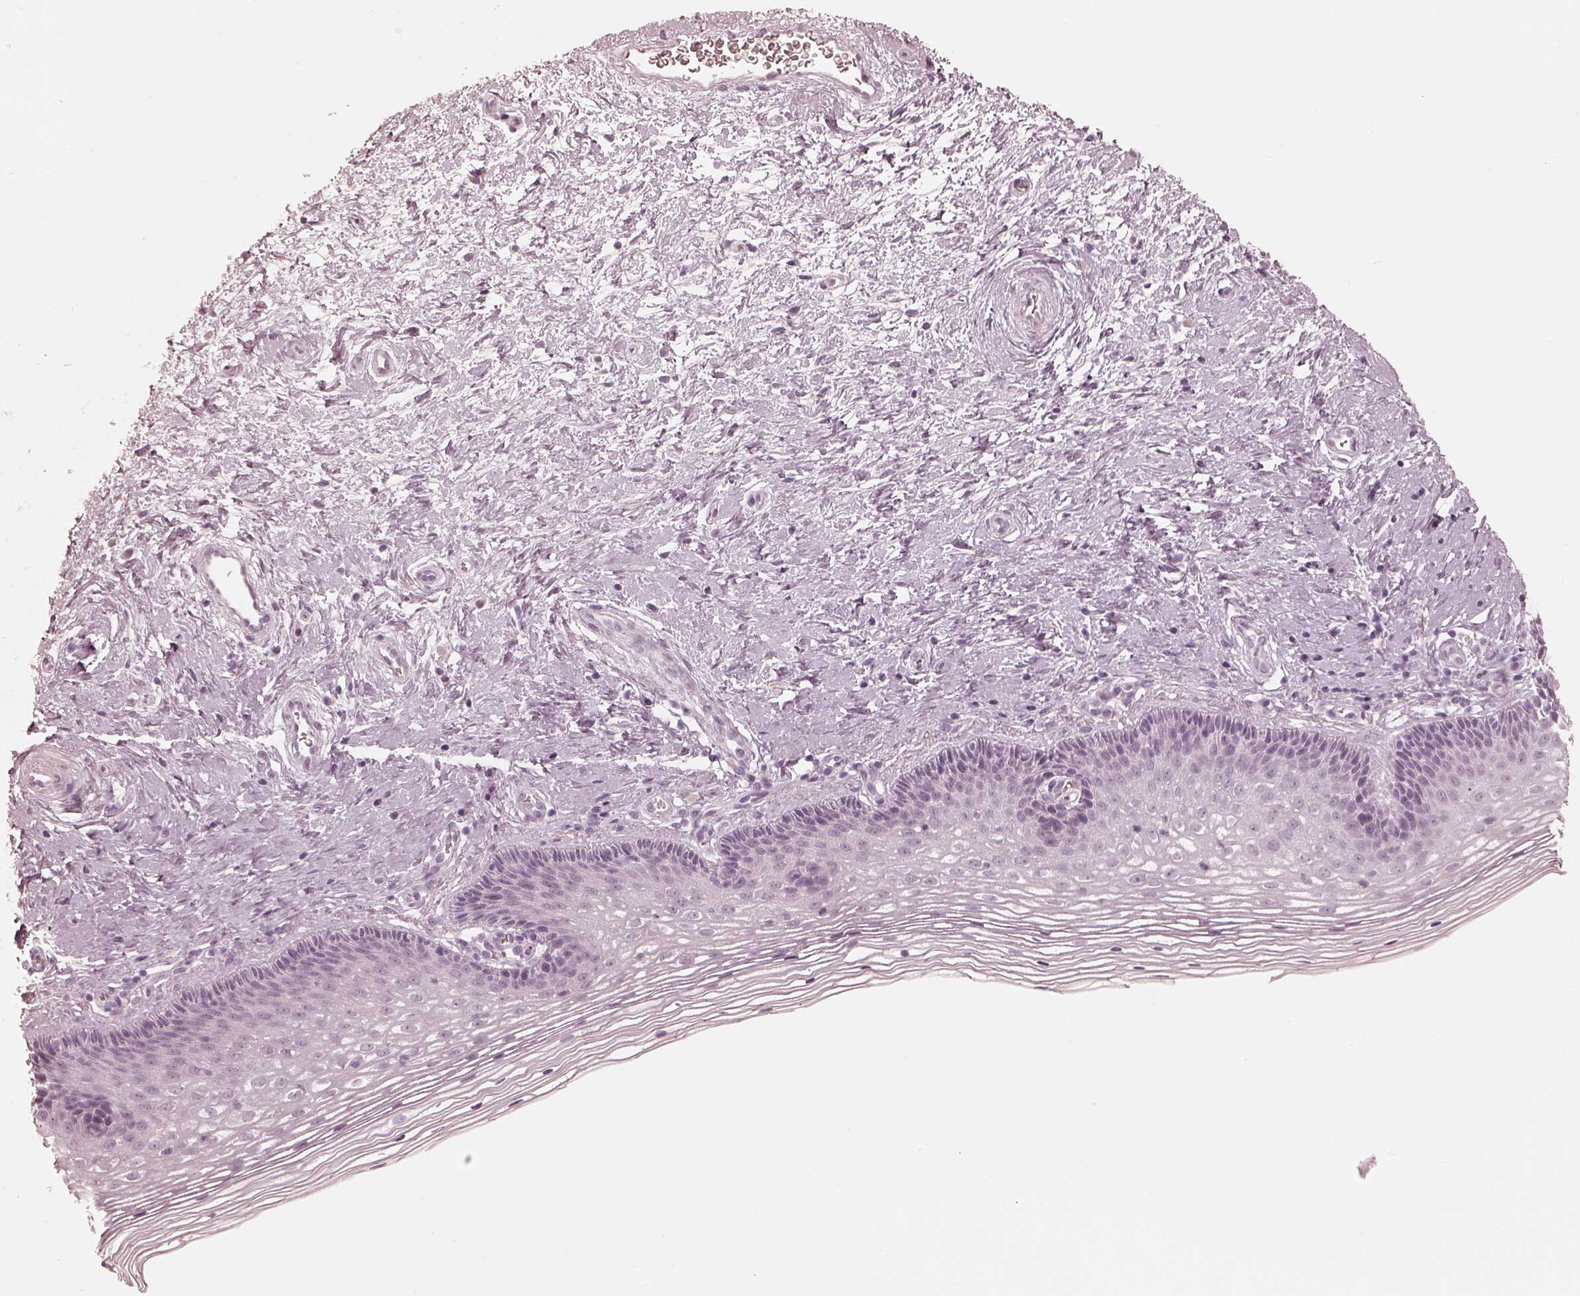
{"staining": {"intensity": "negative", "quantity": "none", "location": "none"}, "tissue": "cervix", "cell_type": "Glandular cells", "image_type": "normal", "snomed": [{"axis": "morphology", "description": "Normal tissue, NOS"}, {"axis": "topography", "description": "Cervix"}], "caption": "High power microscopy photomicrograph of an IHC histopathology image of benign cervix, revealing no significant positivity in glandular cells. Brightfield microscopy of immunohistochemistry stained with DAB (brown) and hematoxylin (blue), captured at high magnification.", "gene": "CALR3", "patient": {"sex": "female", "age": 34}}